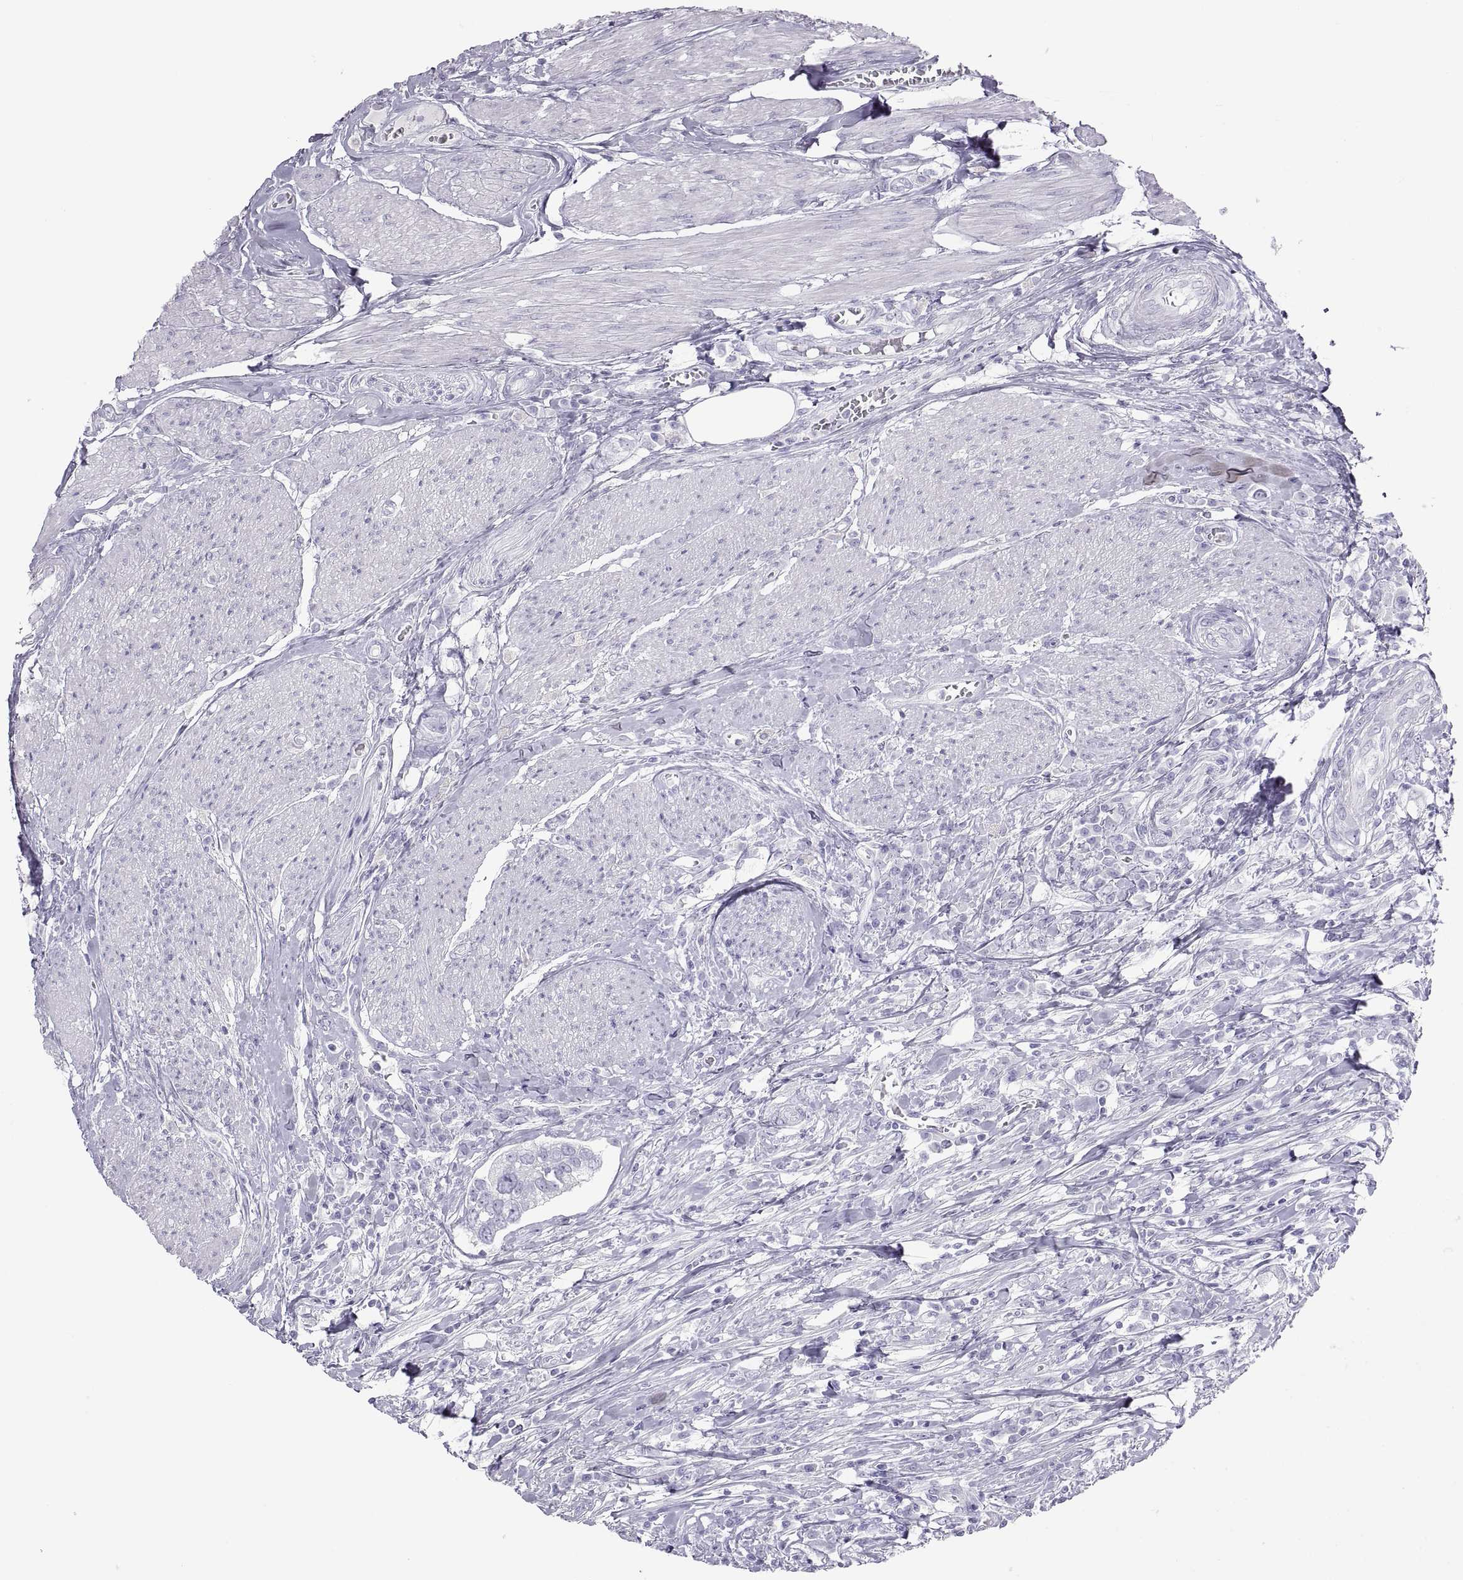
{"staining": {"intensity": "negative", "quantity": "none", "location": "none"}, "tissue": "urothelial cancer", "cell_type": "Tumor cells", "image_type": "cancer", "snomed": [{"axis": "morphology", "description": "Urothelial carcinoma, NOS"}, {"axis": "morphology", "description": "Urothelial carcinoma, High grade"}, {"axis": "topography", "description": "Urinary bladder"}], "caption": "Protein analysis of urothelial cancer displays no significant positivity in tumor cells.", "gene": "SEMG1", "patient": {"sex": "male", "age": 63}}